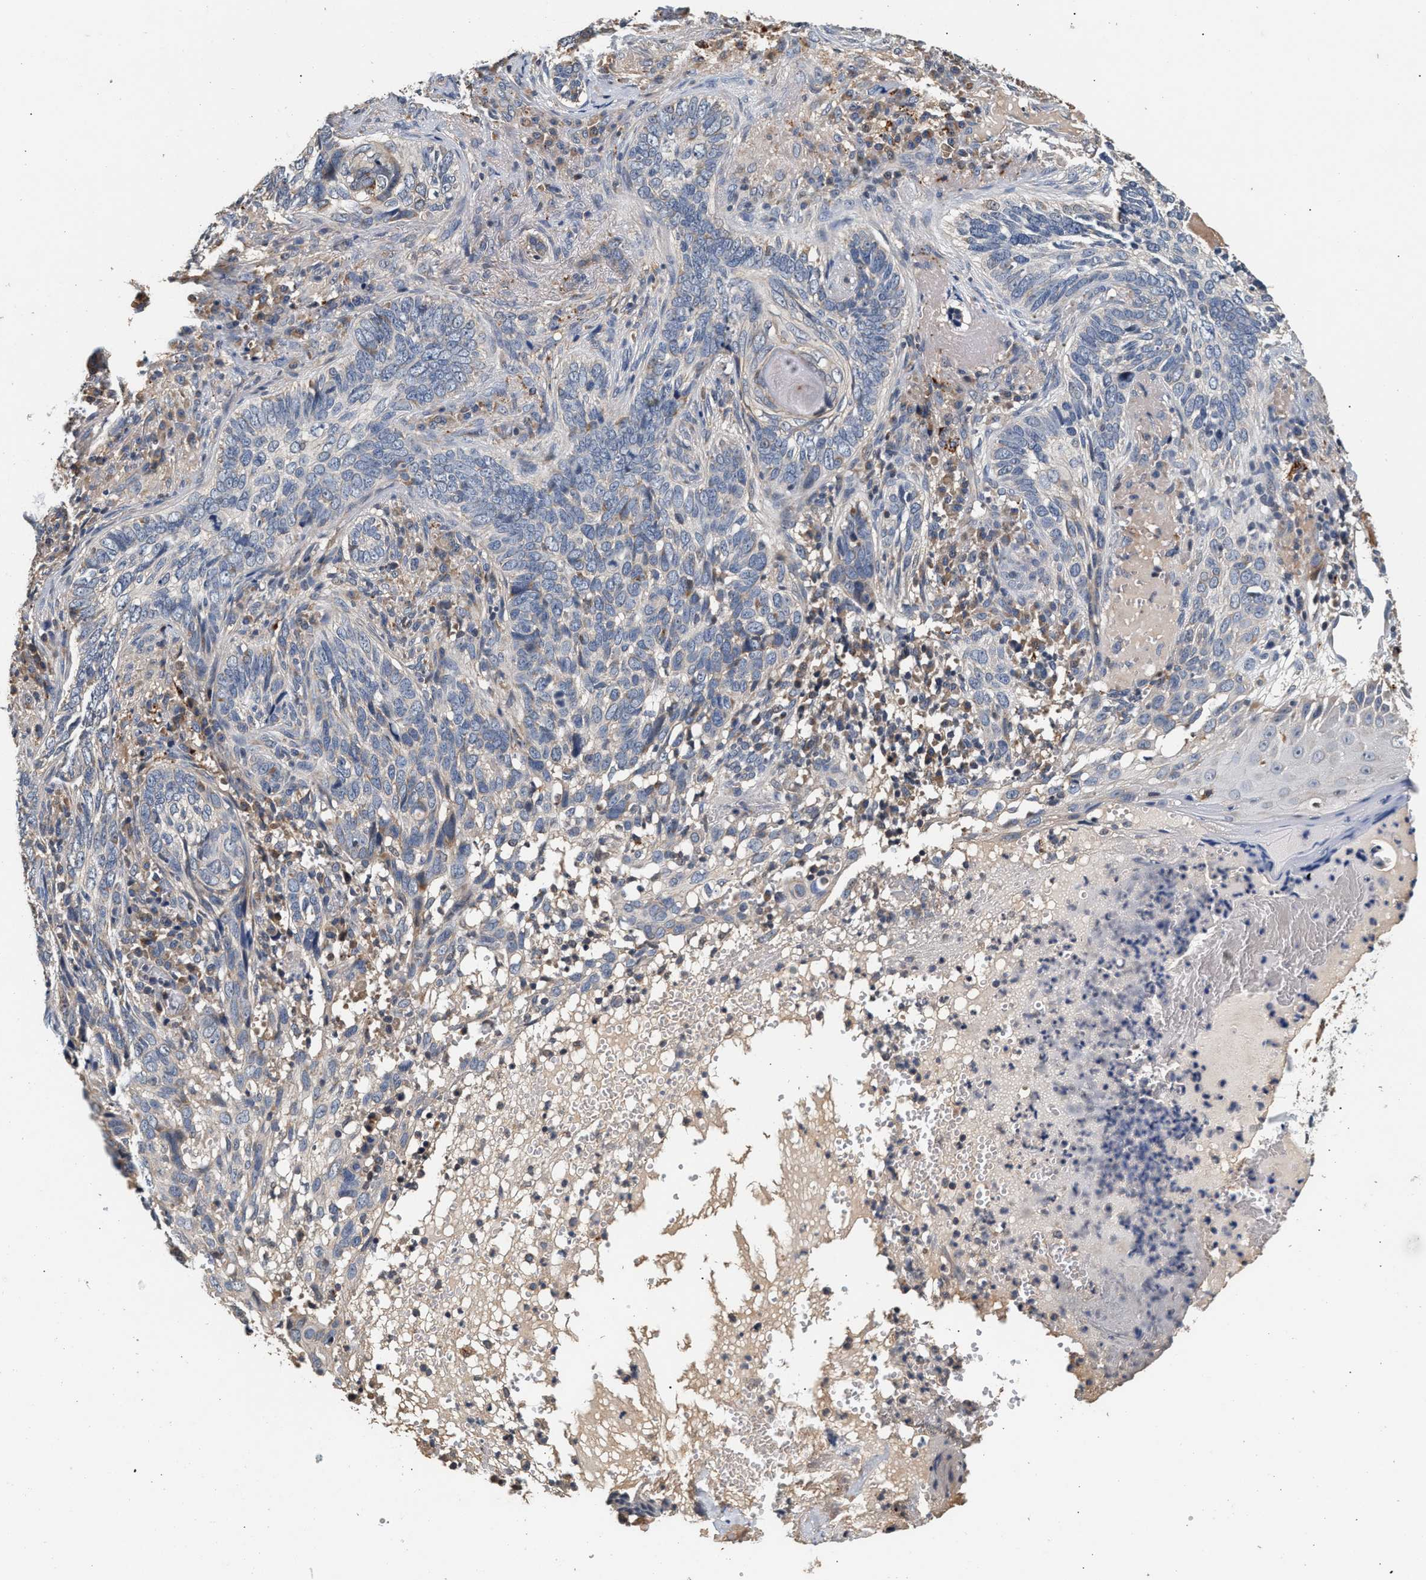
{"staining": {"intensity": "negative", "quantity": "none", "location": "none"}, "tissue": "skin cancer", "cell_type": "Tumor cells", "image_type": "cancer", "snomed": [{"axis": "morphology", "description": "Basal cell carcinoma"}, {"axis": "topography", "description": "Skin"}], "caption": "This is a histopathology image of immunohistochemistry staining of basal cell carcinoma (skin), which shows no staining in tumor cells.", "gene": "PTGR3", "patient": {"sex": "female", "age": 89}}